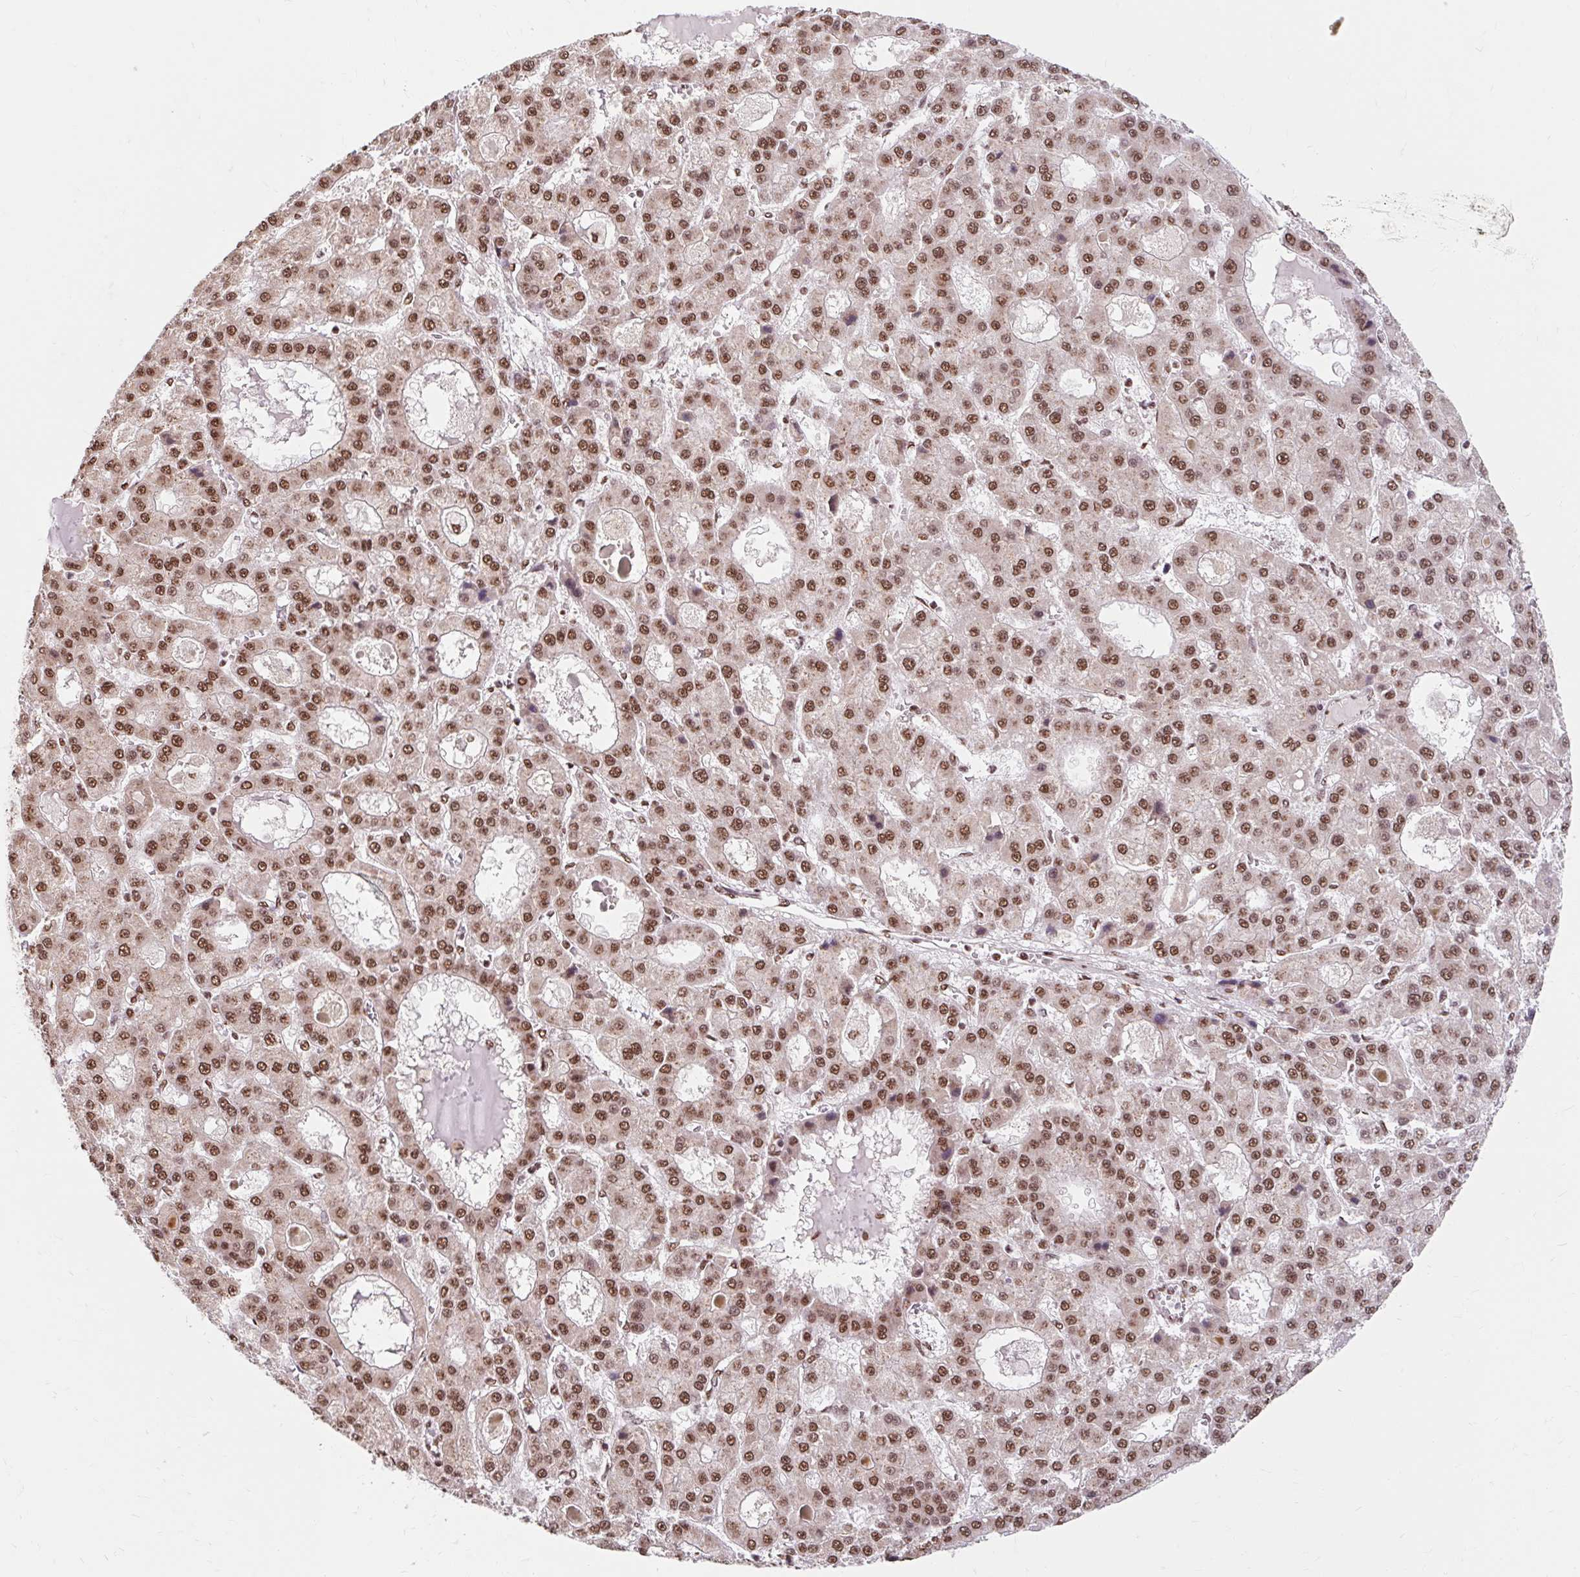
{"staining": {"intensity": "moderate", "quantity": ">75%", "location": "nuclear"}, "tissue": "liver cancer", "cell_type": "Tumor cells", "image_type": "cancer", "snomed": [{"axis": "morphology", "description": "Carcinoma, Hepatocellular, NOS"}, {"axis": "topography", "description": "Liver"}], "caption": "There is medium levels of moderate nuclear staining in tumor cells of liver hepatocellular carcinoma, as demonstrated by immunohistochemical staining (brown color).", "gene": "BICRA", "patient": {"sex": "male", "age": 70}}